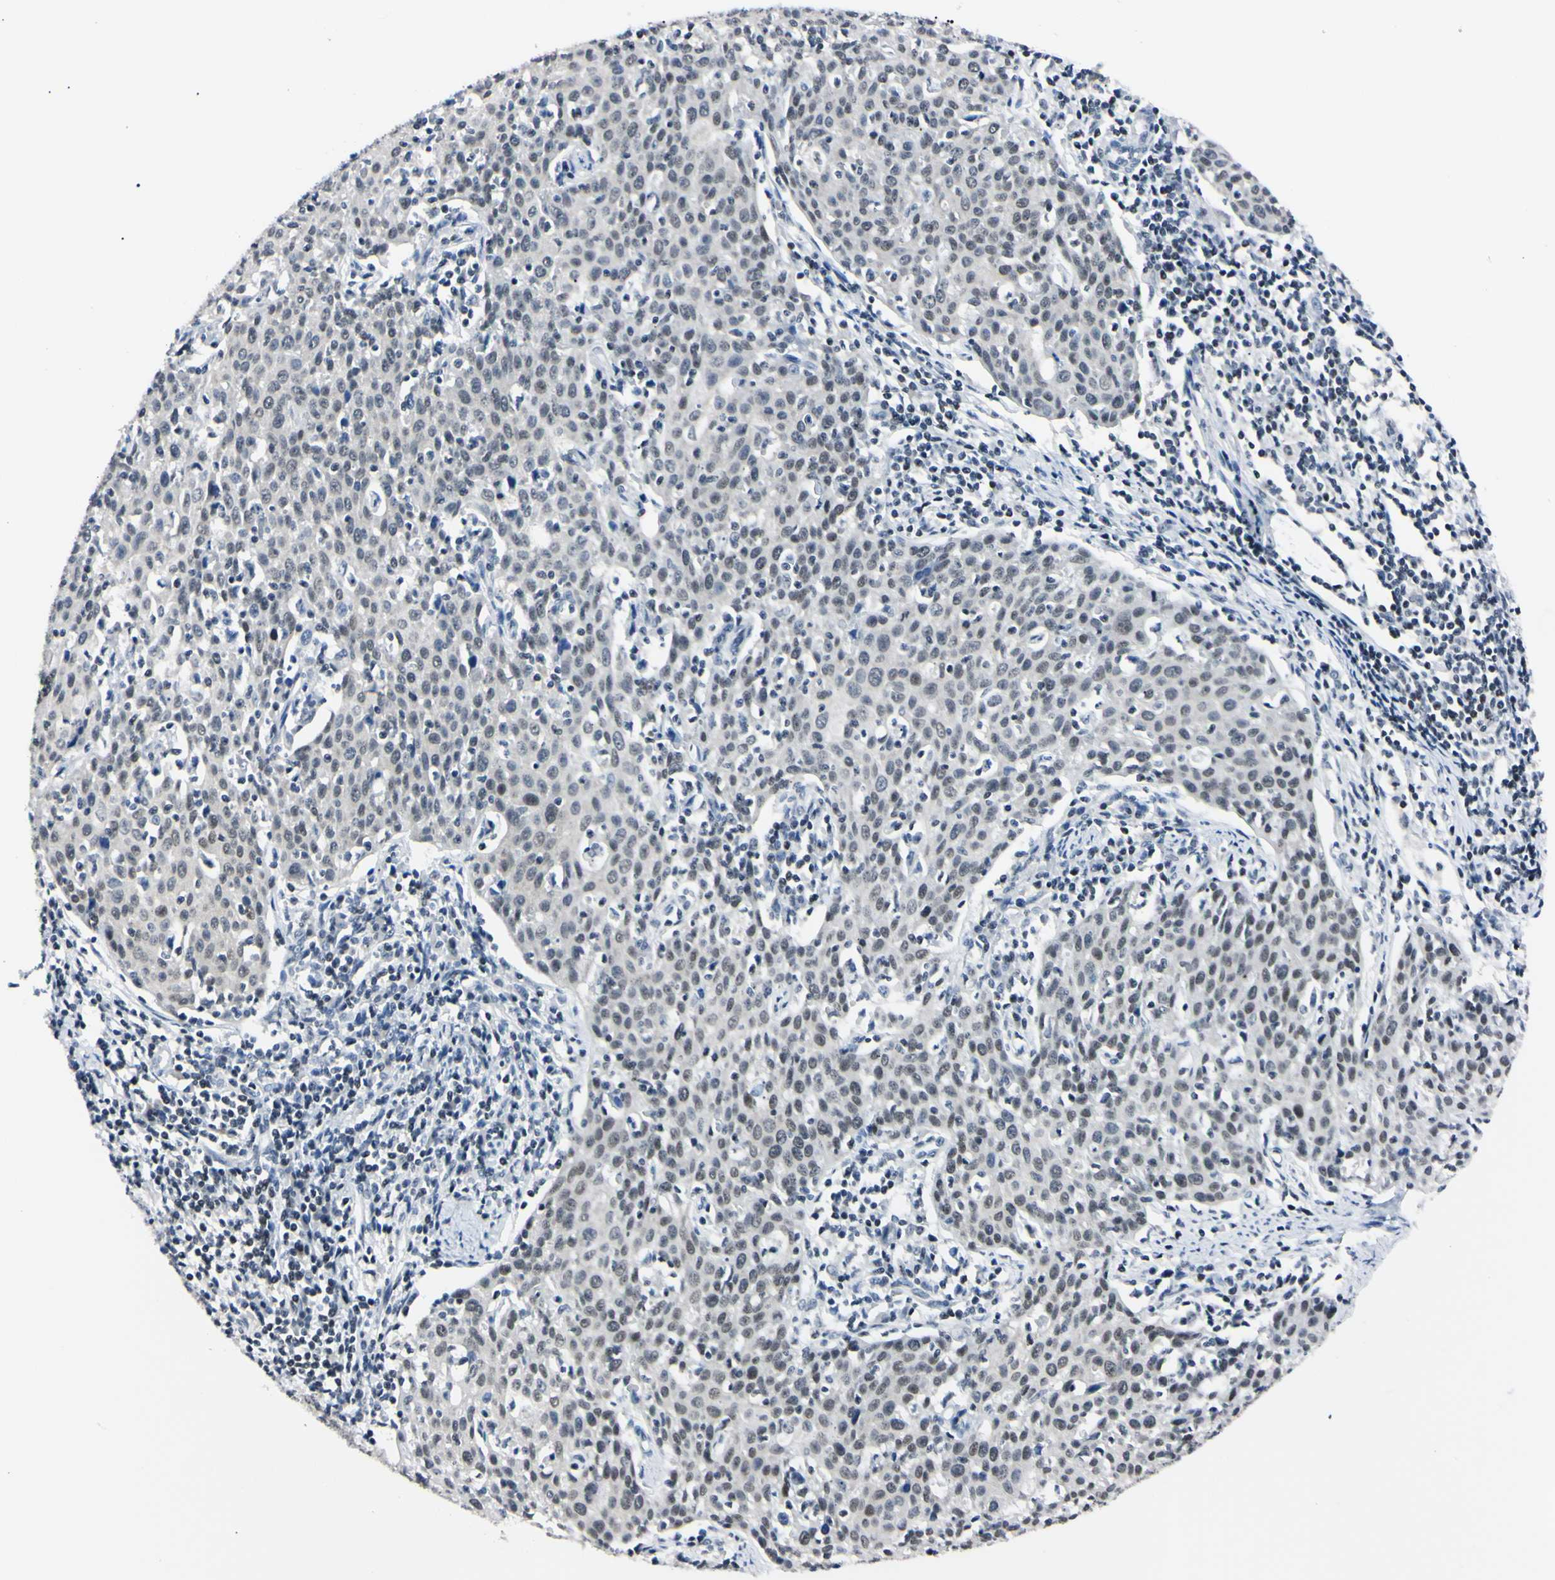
{"staining": {"intensity": "weak", "quantity": "25%-75%", "location": "nuclear"}, "tissue": "cervical cancer", "cell_type": "Tumor cells", "image_type": "cancer", "snomed": [{"axis": "morphology", "description": "Squamous cell carcinoma, NOS"}, {"axis": "topography", "description": "Cervix"}], "caption": "This is a photomicrograph of IHC staining of cervical cancer, which shows weak staining in the nuclear of tumor cells.", "gene": "C1orf174", "patient": {"sex": "female", "age": 38}}